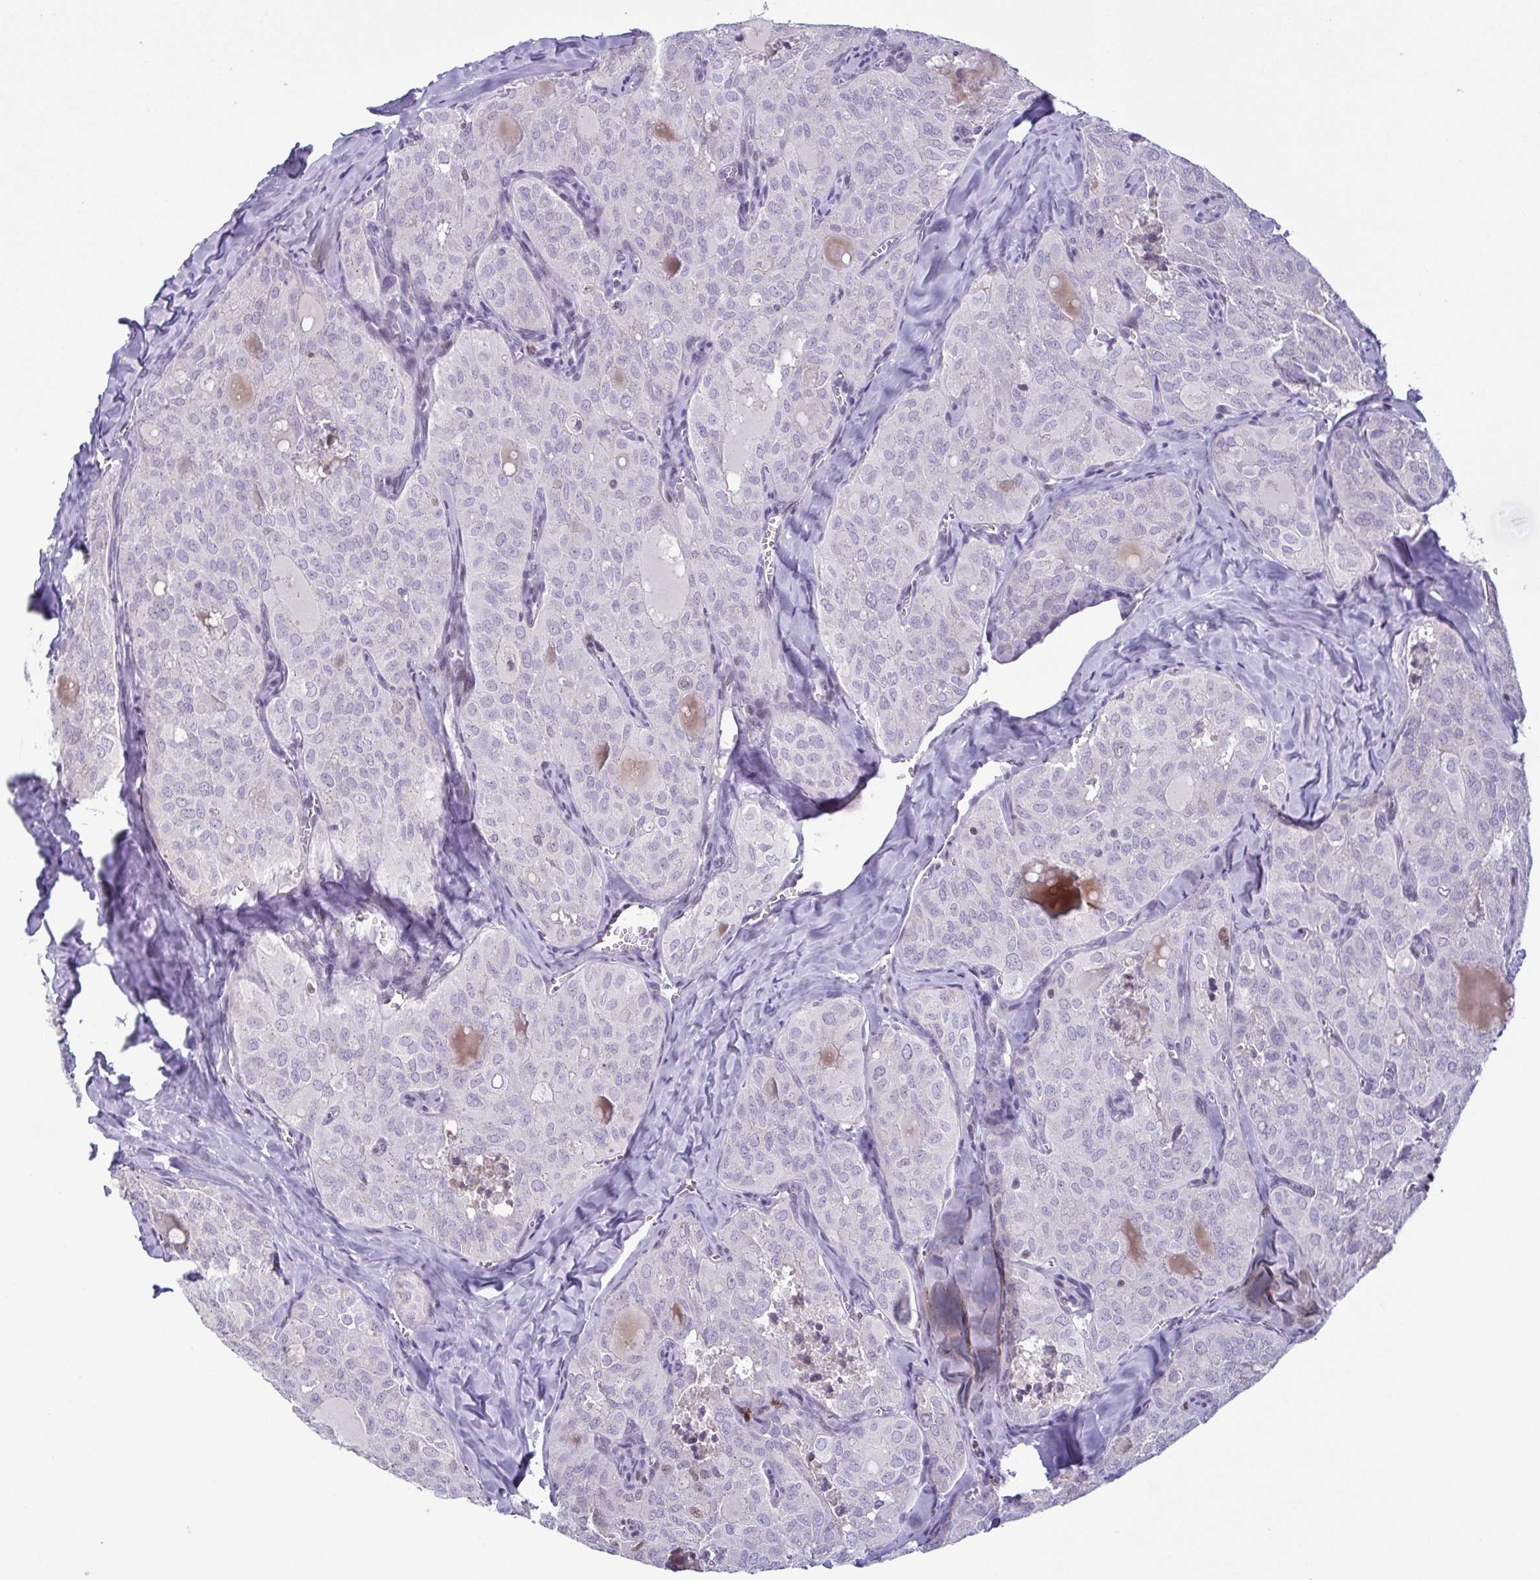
{"staining": {"intensity": "moderate", "quantity": "<25%", "location": "nuclear"}, "tissue": "thyroid cancer", "cell_type": "Tumor cells", "image_type": "cancer", "snomed": [{"axis": "morphology", "description": "Follicular adenoma carcinoma, NOS"}, {"axis": "topography", "description": "Thyroid gland"}], "caption": "This is a histology image of immunohistochemistry staining of follicular adenoma carcinoma (thyroid), which shows moderate expression in the nuclear of tumor cells.", "gene": "IRF1", "patient": {"sex": "male", "age": 75}}